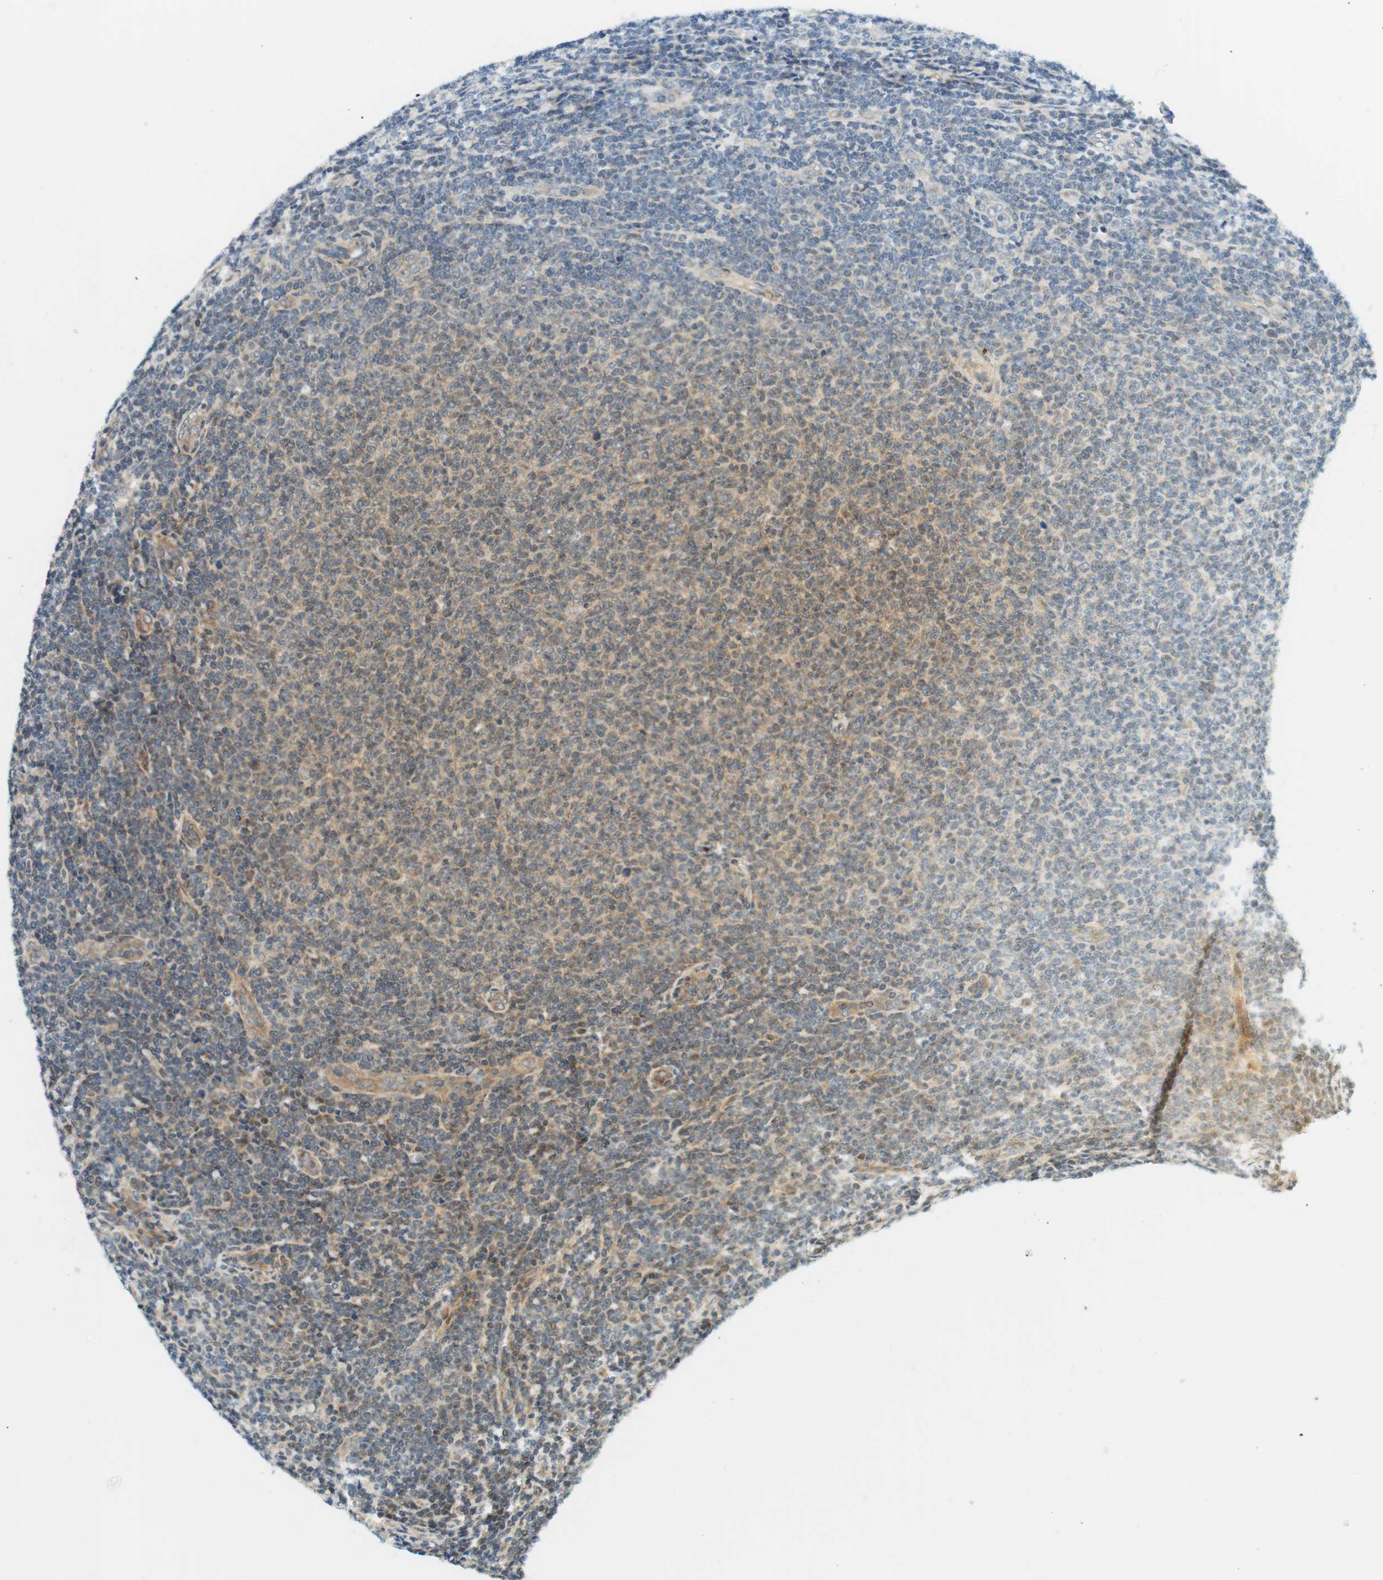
{"staining": {"intensity": "weak", "quantity": "25%-75%", "location": "cytoplasmic/membranous"}, "tissue": "lymphoma", "cell_type": "Tumor cells", "image_type": "cancer", "snomed": [{"axis": "morphology", "description": "Malignant lymphoma, non-Hodgkin's type, Low grade"}, {"axis": "topography", "description": "Lymph node"}], "caption": "Lymphoma was stained to show a protein in brown. There is low levels of weak cytoplasmic/membranous staining in approximately 25%-75% of tumor cells.", "gene": "CSNK2B", "patient": {"sex": "male", "age": 66}}